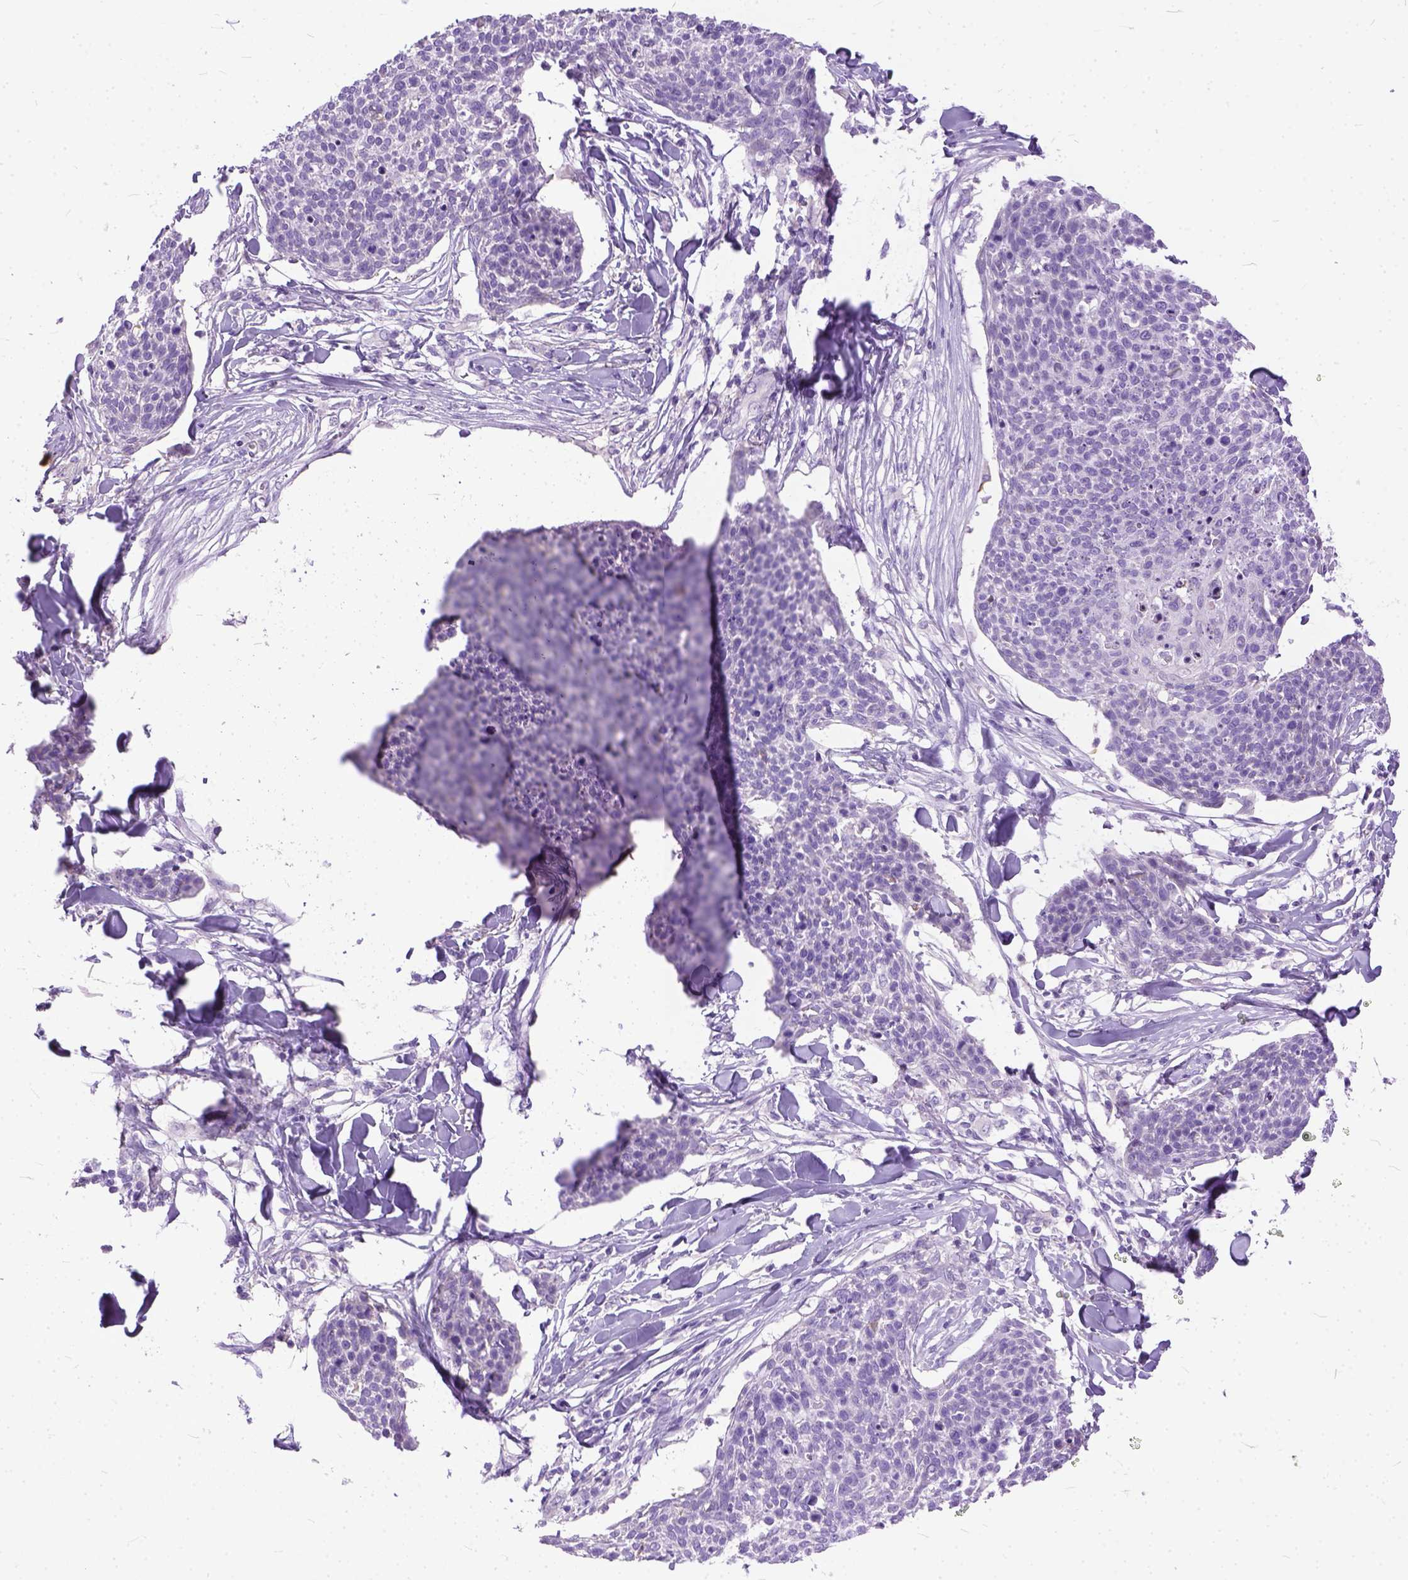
{"staining": {"intensity": "negative", "quantity": "none", "location": "none"}, "tissue": "skin cancer", "cell_type": "Tumor cells", "image_type": "cancer", "snomed": [{"axis": "morphology", "description": "Squamous cell carcinoma, NOS"}, {"axis": "topography", "description": "Skin"}, {"axis": "topography", "description": "Vulva"}], "caption": "This histopathology image is of skin cancer (squamous cell carcinoma) stained with immunohistochemistry (IHC) to label a protein in brown with the nuclei are counter-stained blue. There is no staining in tumor cells.", "gene": "PLK5", "patient": {"sex": "female", "age": 75}}